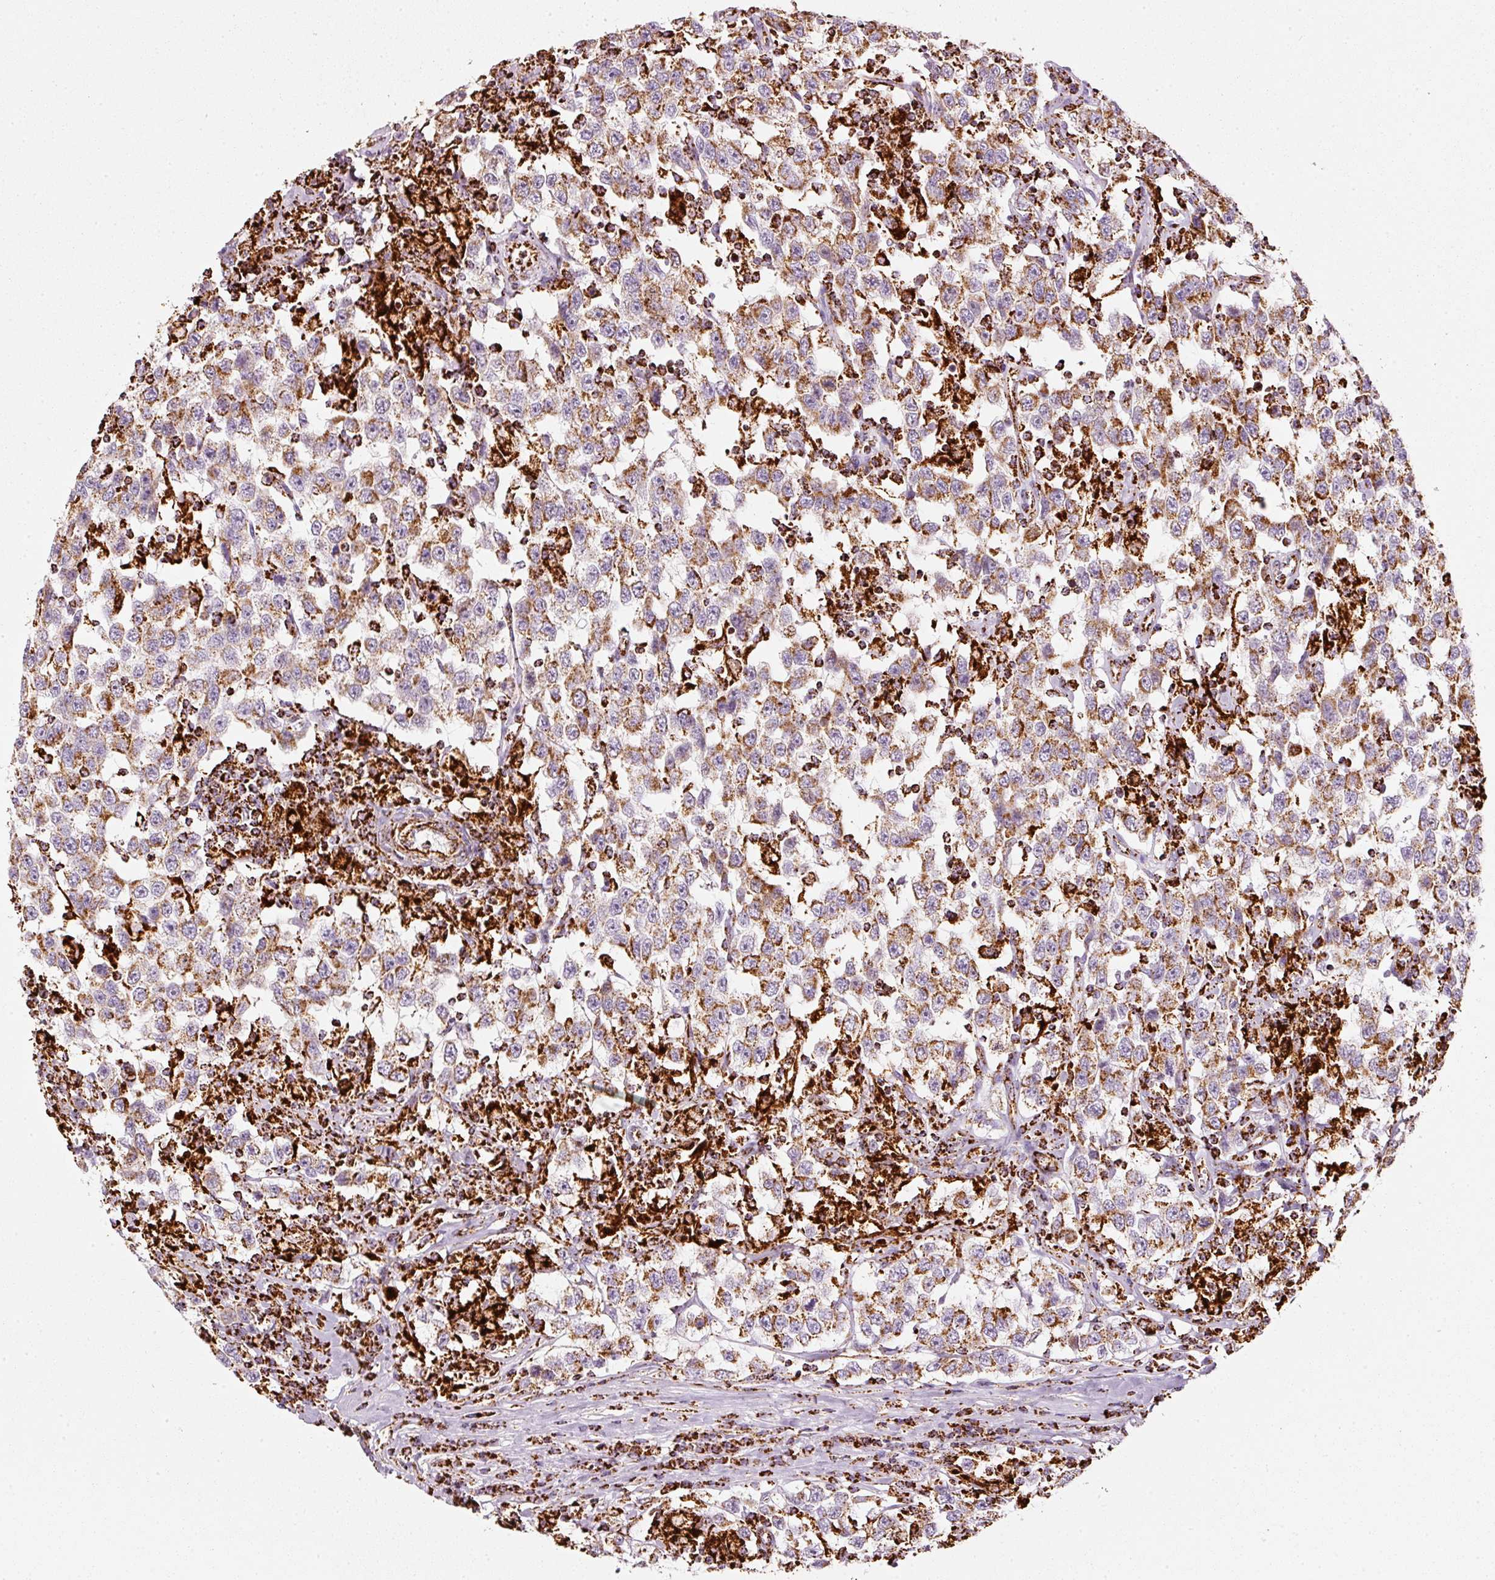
{"staining": {"intensity": "moderate", "quantity": ">75%", "location": "cytoplasmic/membranous"}, "tissue": "testis cancer", "cell_type": "Tumor cells", "image_type": "cancer", "snomed": [{"axis": "morphology", "description": "Seminoma, NOS"}, {"axis": "topography", "description": "Testis"}], "caption": "Testis cancer (seminoma) stained for a protein (brown) reveals moderate cytoplasmic/membranous positive positivity in about >75% of tumor cells.", "gene": "MT-CO2", "patient": {"sex": "male", "age": 41}}